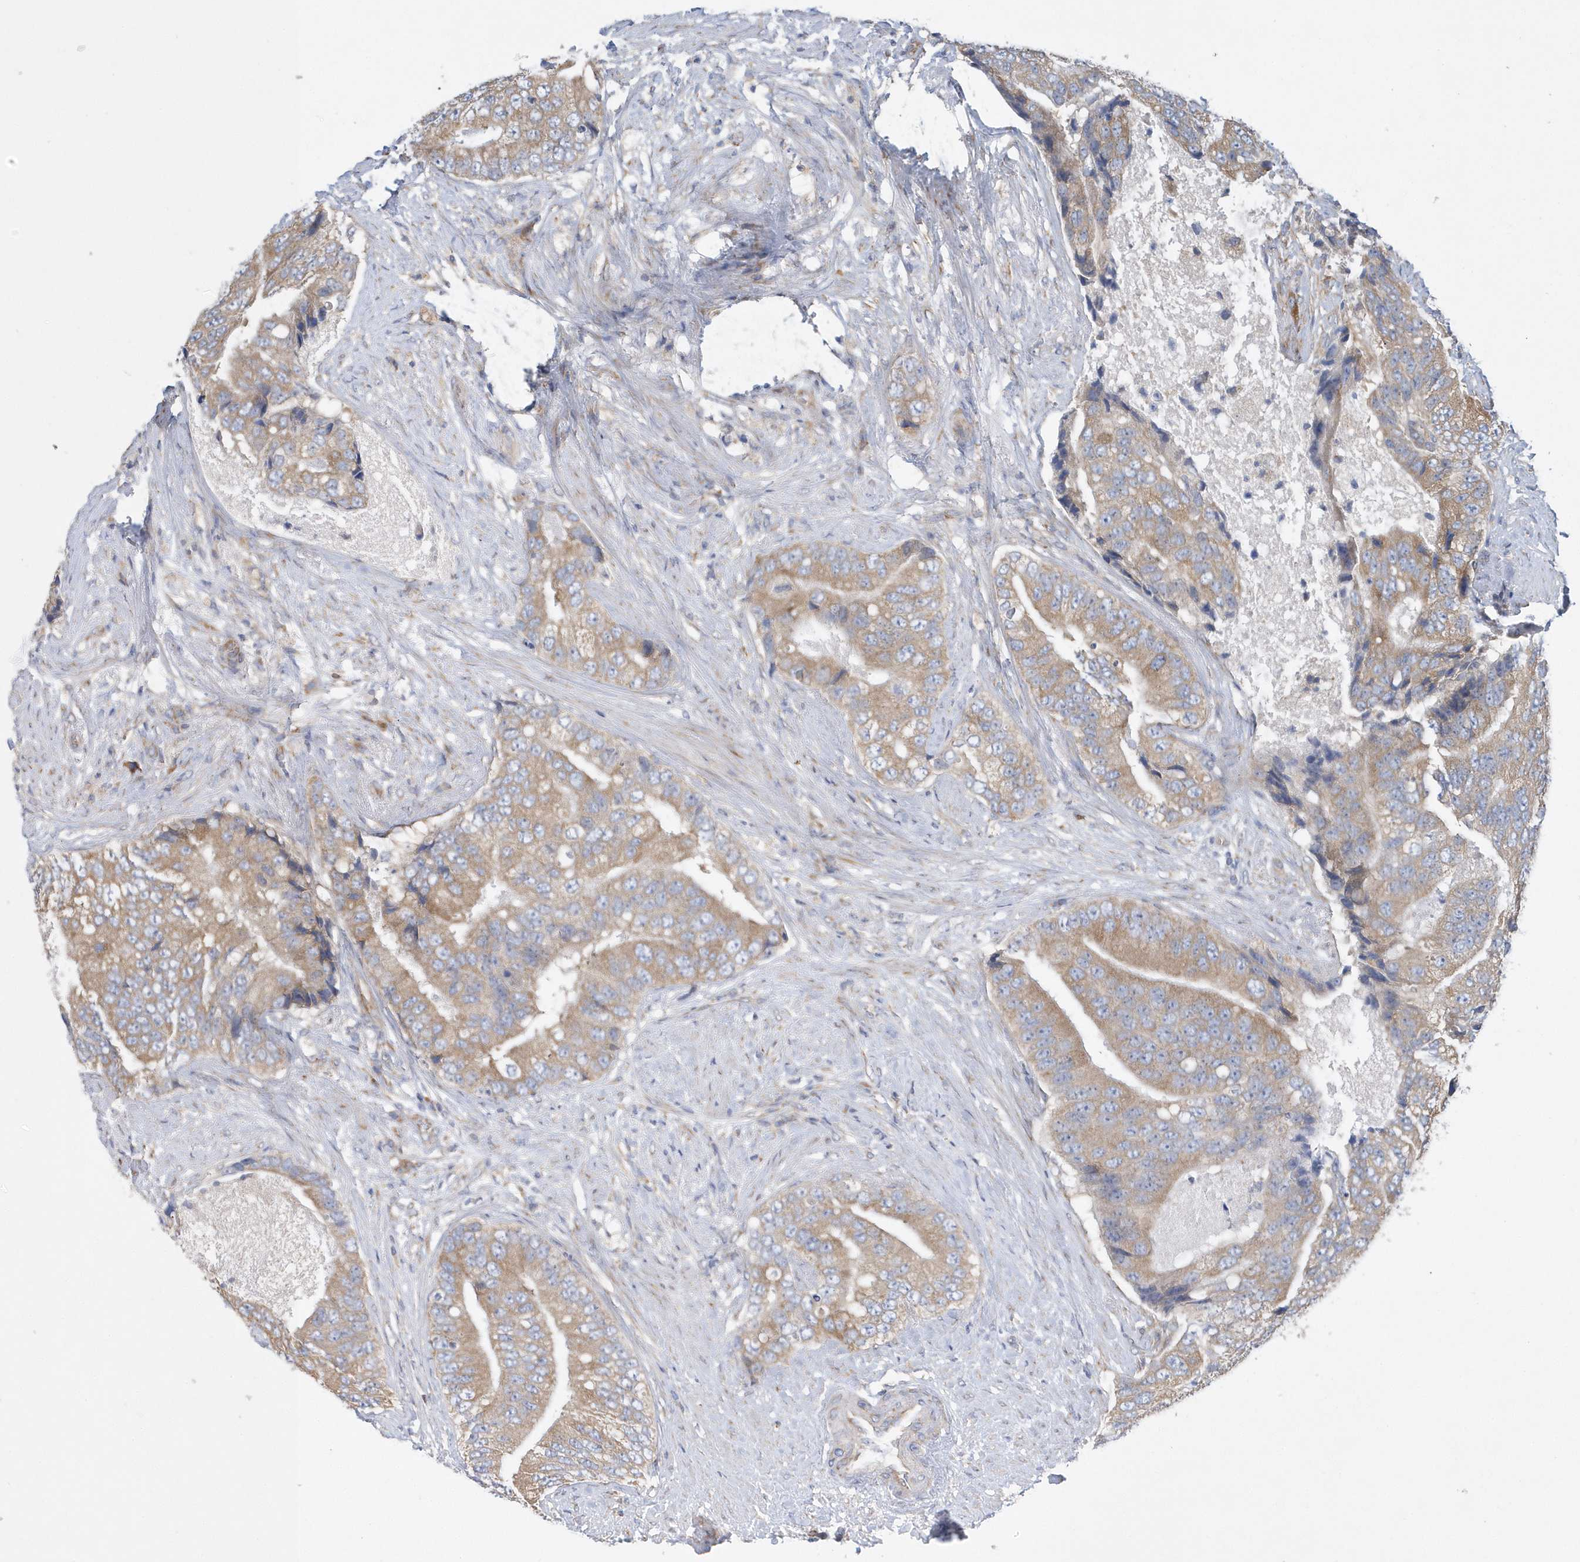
{"staining": {"intensity": "moderate", "quantity": ">75%", "location": "cytoplasmic/membranous"}, "tissue": "prostate cancer", "cell_type": "Tumor cells", "image_type": "cancer", "snomed": [{"axis": "morphology", "description": "Adenocarcinoma, High grade"}, {"axis": "topography", "description": "Prostate"}], "caption": "Prostate adenocarcinoma (high-grade) stained with DAB (3,3'-diaminobenzidine) IHC reveals medium levels of moderate cytoplasmic/membranous positivity in about >75% of tumor cells.", "gene": "SPATA5", "patient": {"sex": "male", "age": 70}}